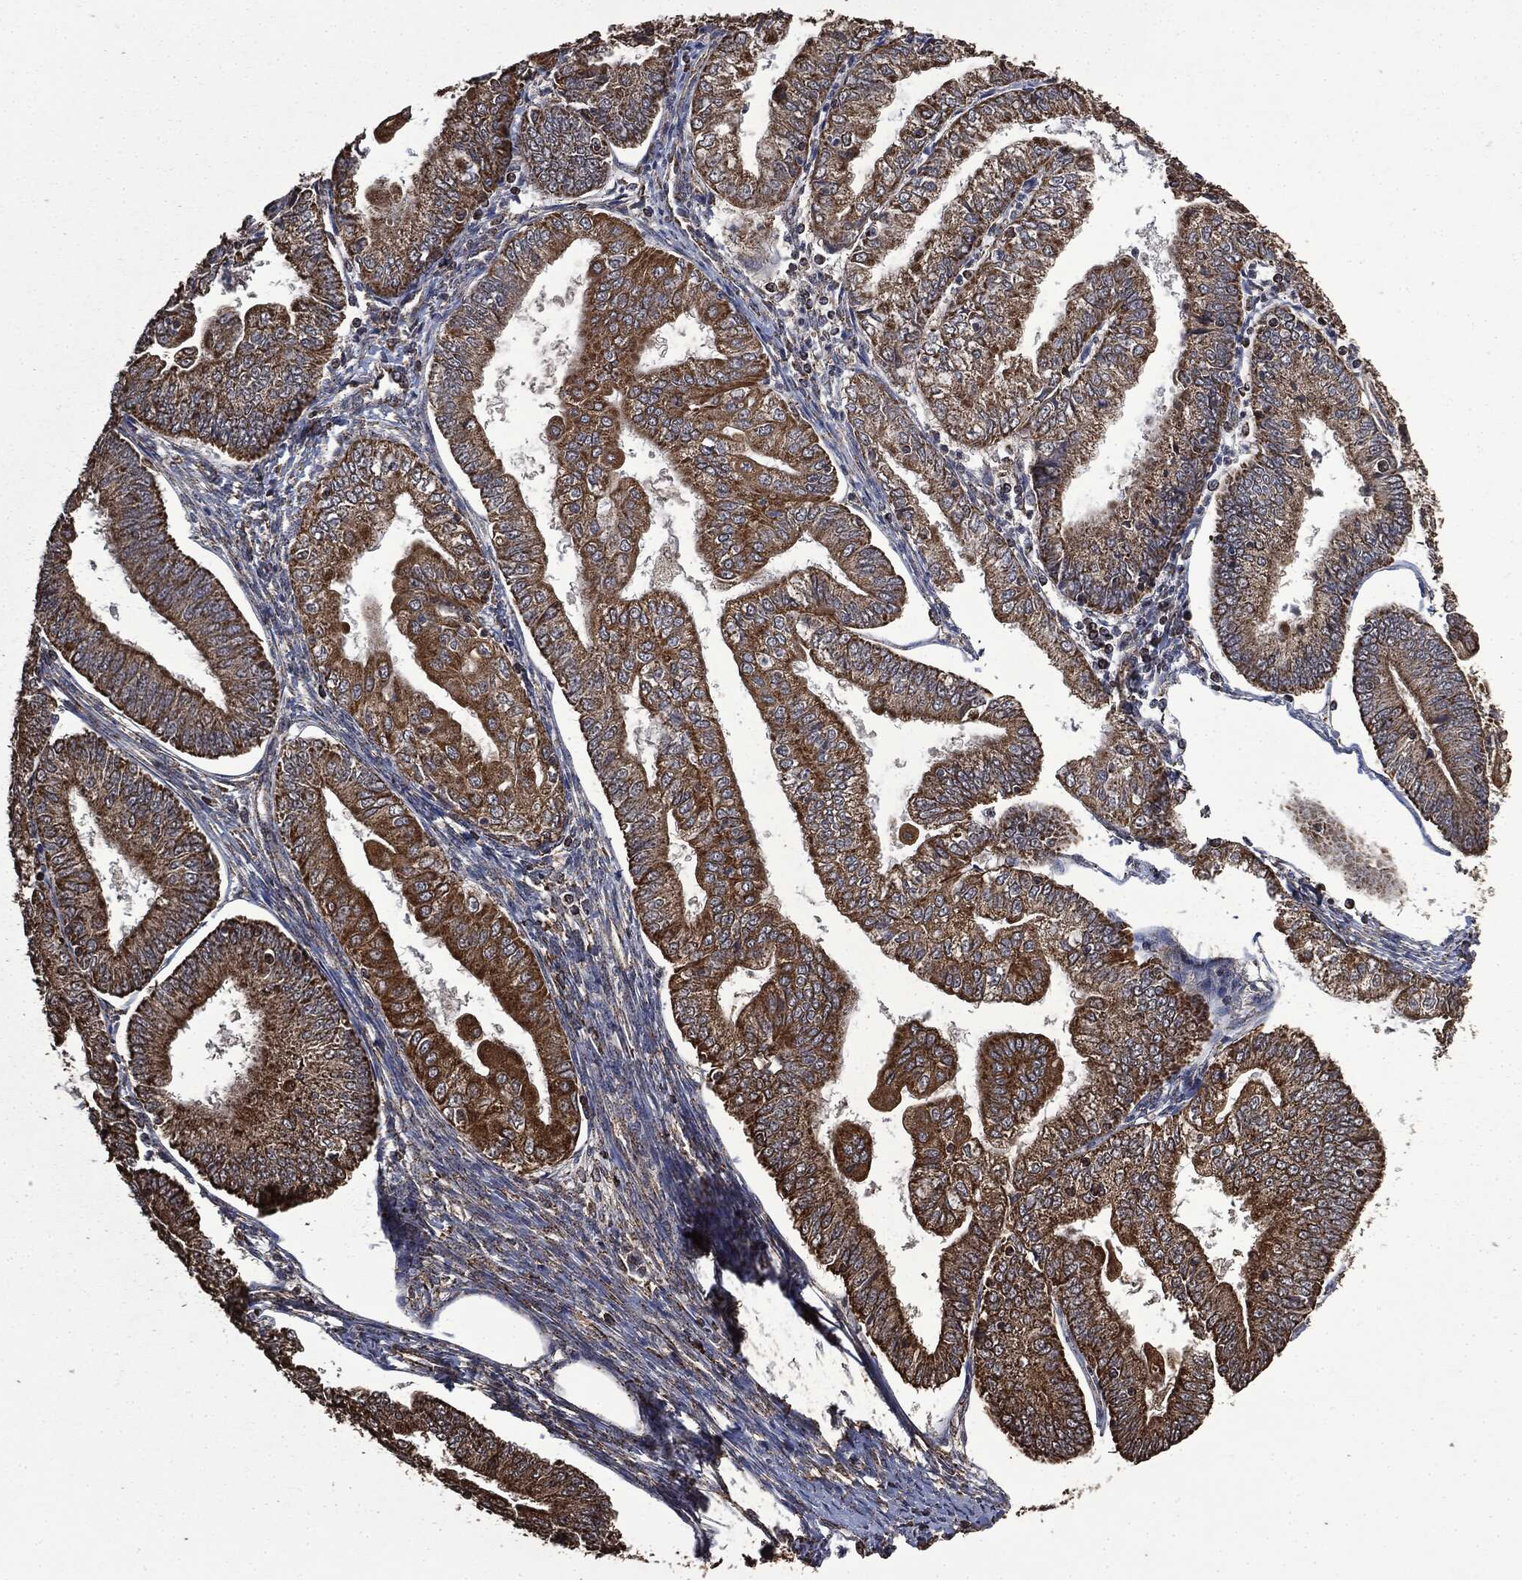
{"staining": {"intensity": "strong", "quantity": ">75%", "location": "cytoplasmic/membranous"}, "tissue": "endometrial cancer", "cell_type": "Tumor cells", "image_type": "cancer", "snomed": [{"axis": "morphology", "description": "Adenocarcinoma, NOS"}, {"axis": "topography", "description": "Endometrium"}], "caption": "Immunohistochemistry (IHC) staining of endometrial cancer, which demonstrates high levels of strong cytoplasmic/membranous positivity in about >75% of tumor cells indicating strong cytoplasmic/membranous protein positivity. The staining was performed using DAB (brown) for protein detection and nuclei were counterstained in hematoxylin (blue).", "gene": "LIG3", "patient": {"sex": "female", "age": 56}}